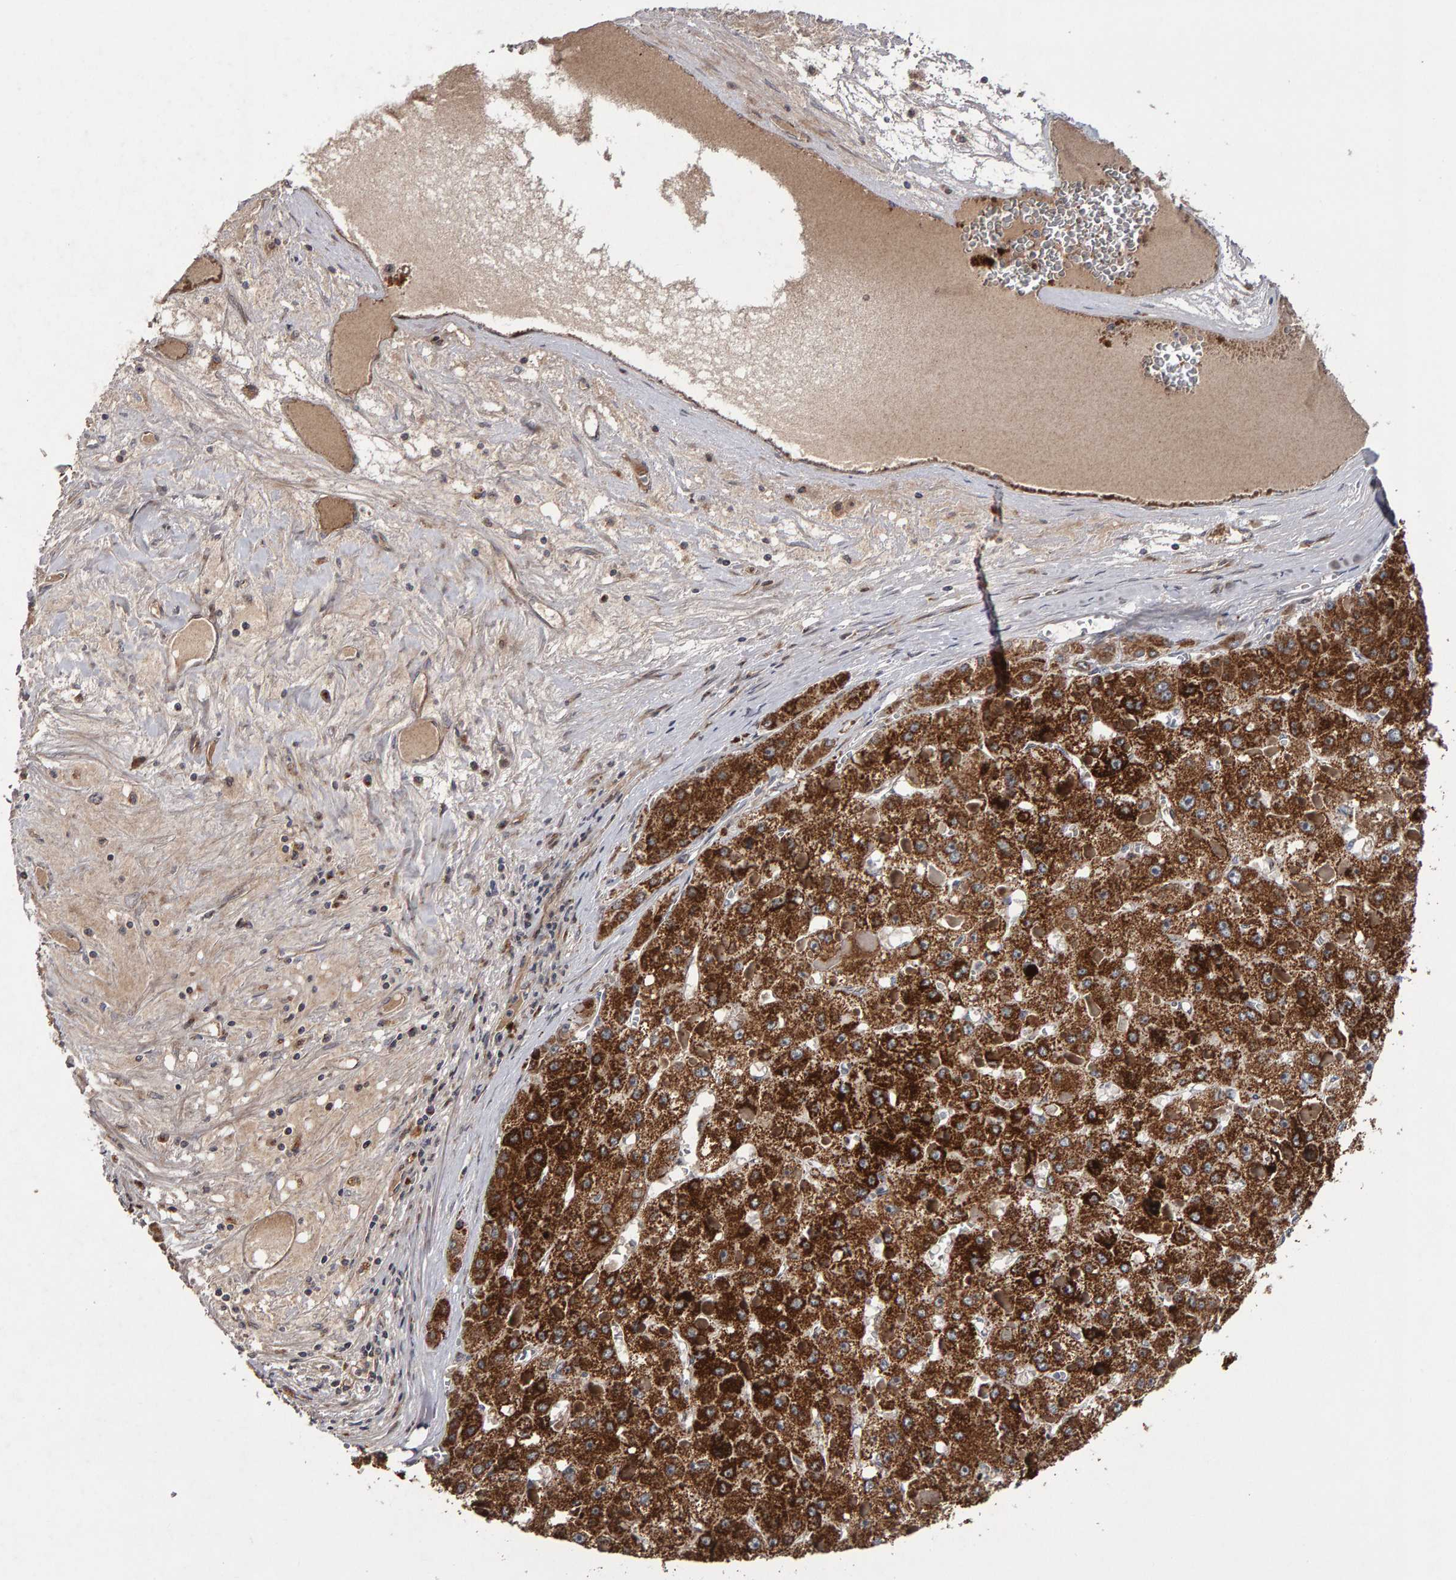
{"staining": {"intensity": "strong", "quantity": ">75%", "location": "cytoplasmic/membranous"}, "tissue": "liver cancer", "cell_type": "Tumor cells", "image_type": "cancer", "snomed": [{"axis": "morphology", "description": "Carcinoma, Hepatocellular, NOS"}, {"axis": "topography", "description": "Liver"}], "caption": "The histopathology image shows staining of liver cancer (hepatocellular carcinoma), revealing strong cytoplasmic/membranous protein positivity (brown color) within tumor cells.", "gene": "CANT1", "patient": {"sex": "female", "age": 73}}